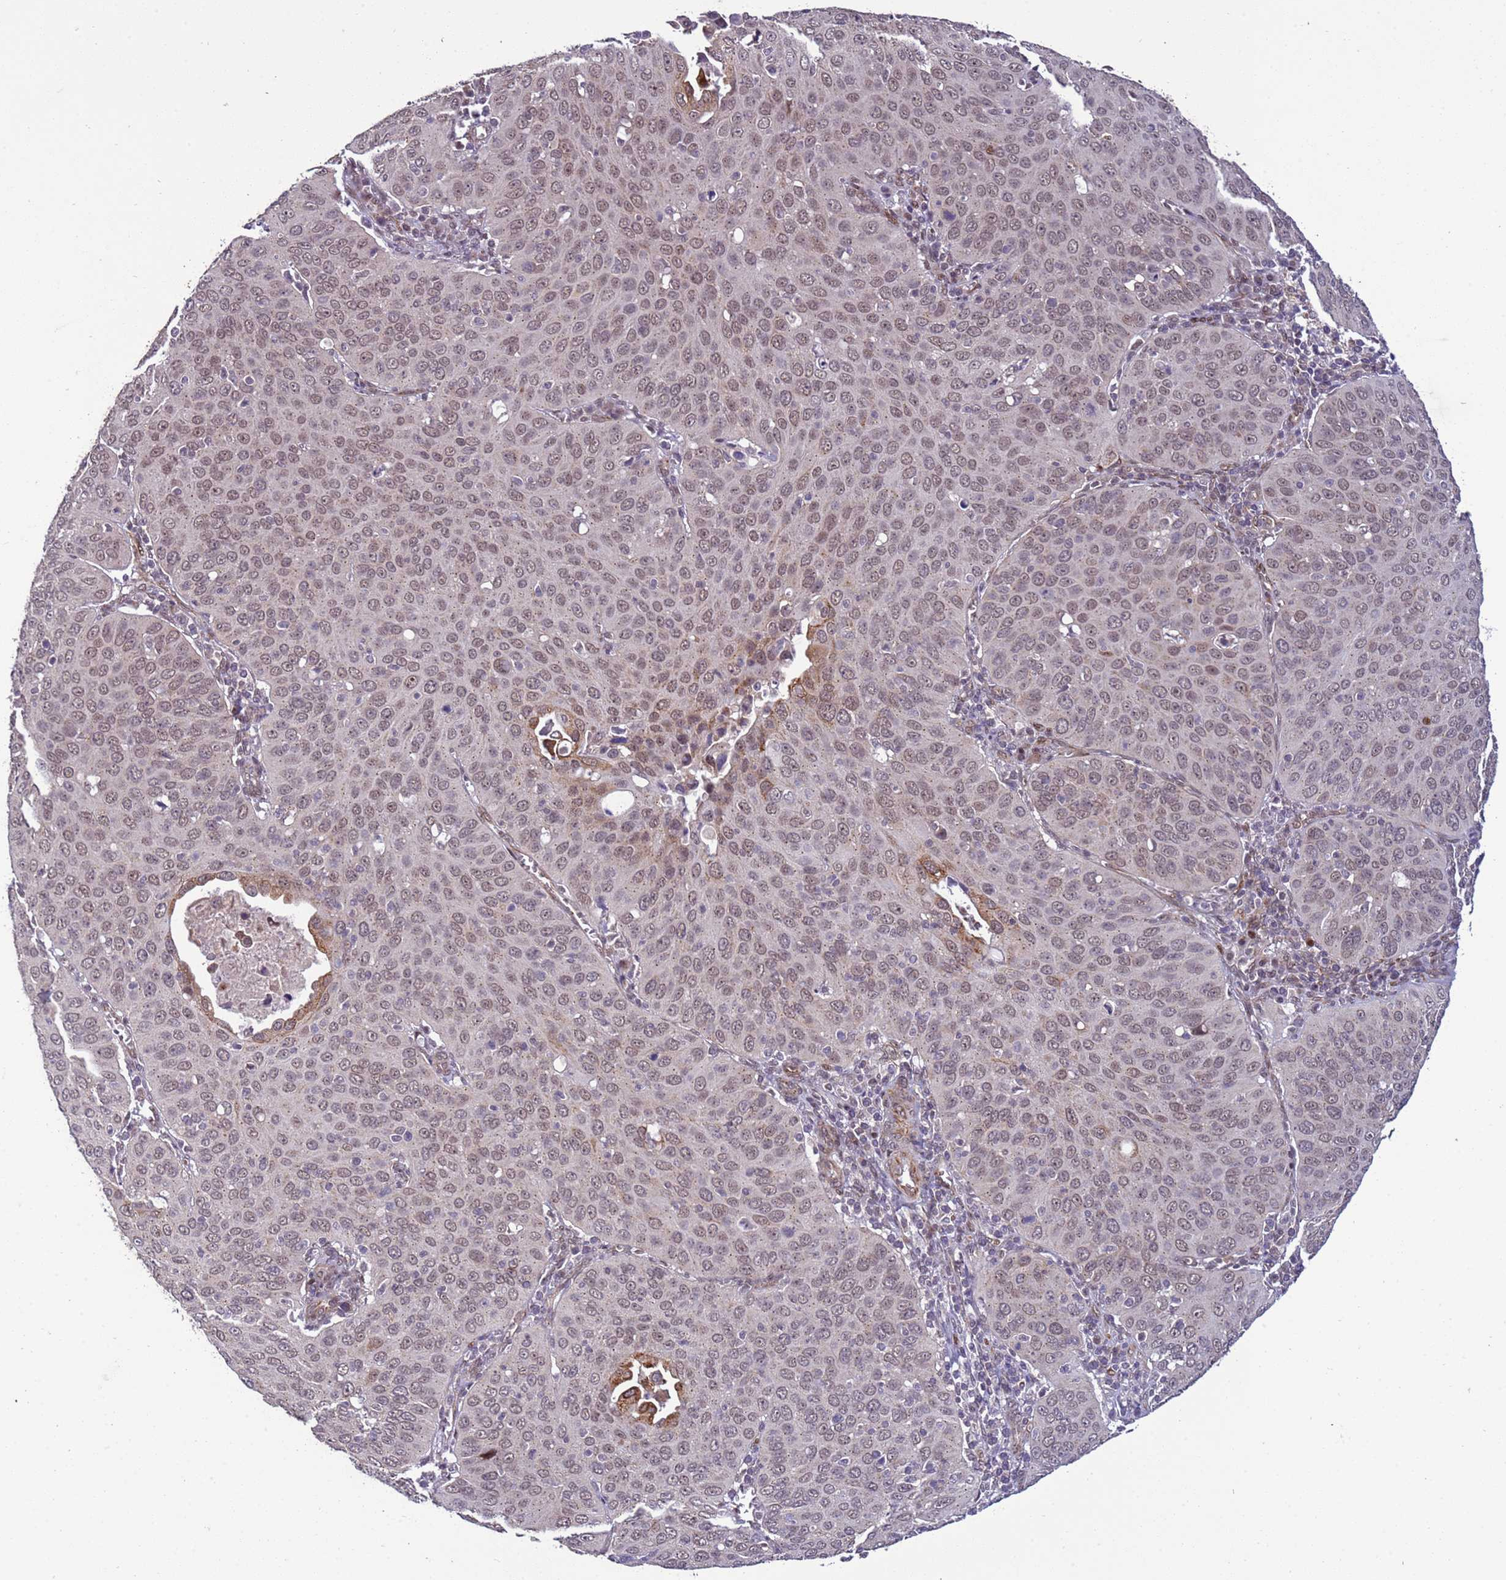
{"staining": {"intensity": "weak", "quantity": ">75%", "location": "nuclear"}, "tissue": "cervical cancer", "cell_type": "Tumor cells", "image_type": "cancer", "snomed": [{"axis": "morphology", "description": "Squamous cell carcinoma, NOS"}, {"axis": "topography", "description": "Cervix"}], "caption": "Approximately >75% of tumor cells in human cervical squamous cell carcinoma reveal weak nuclear protein staining as visualized by brown immunohistochemical staining.", "gene": "SHC3", "patient": {"sex": "female", "age": 36}}